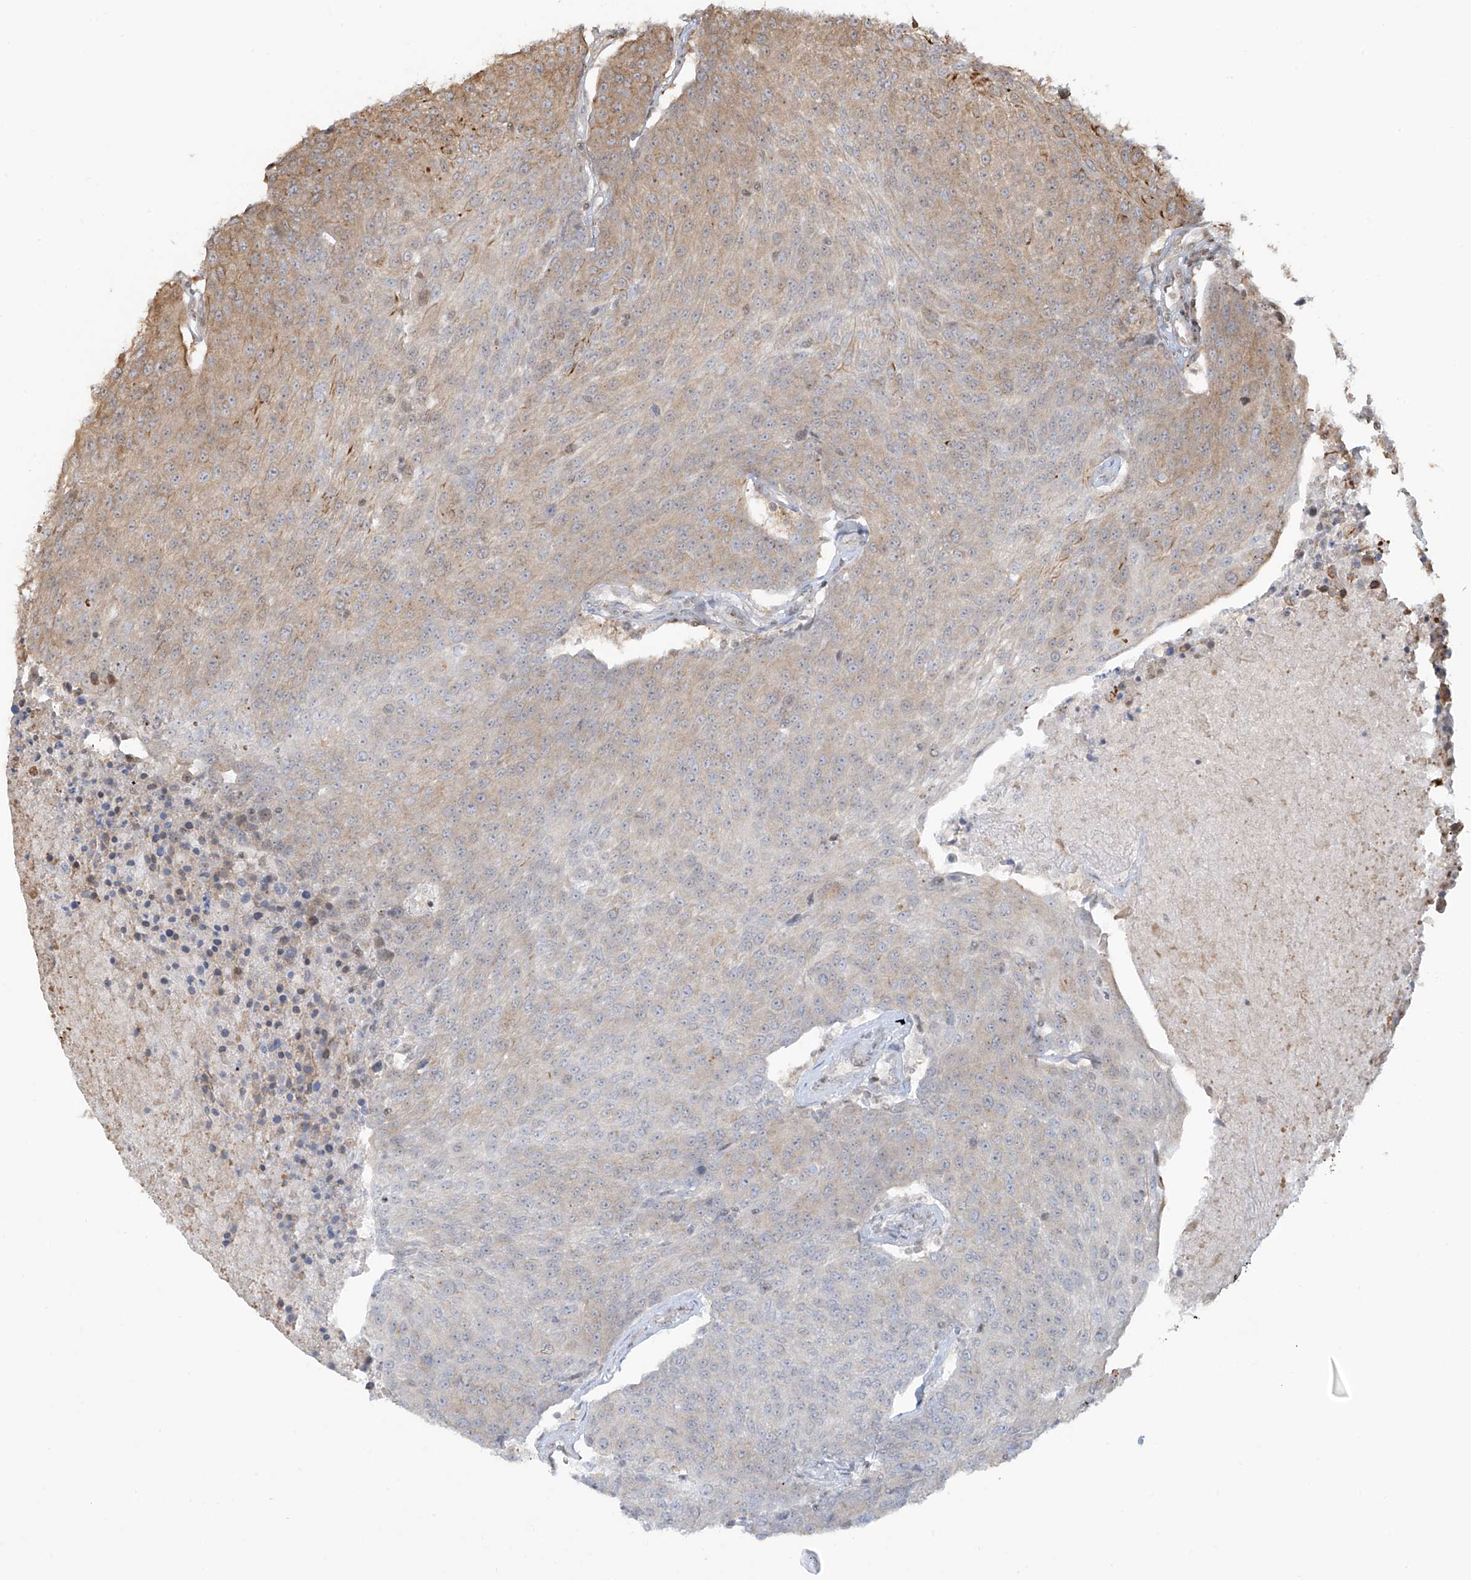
{"staining": {"intensity": "weak", "quantity": "25%-75%", "location": "cytoplasmic/membranous"}, "tissue": "urothelial cancer", "cell_type": "Tumor cells", "image_type": "cancer", "snomed": [{"axis": "morphology", "description": "Urothelial carcinoma, High grade"}, {"axis": "topography", "description": "Urinary bladder"}], "caption": "Tumor cells show weak cytoplasmic/membranous staining in approximately 25%-75% of cells in high-grade urothelial carcinoma.", "gene": "VMP1", "patient": {"sex": "female", "age": 85}}